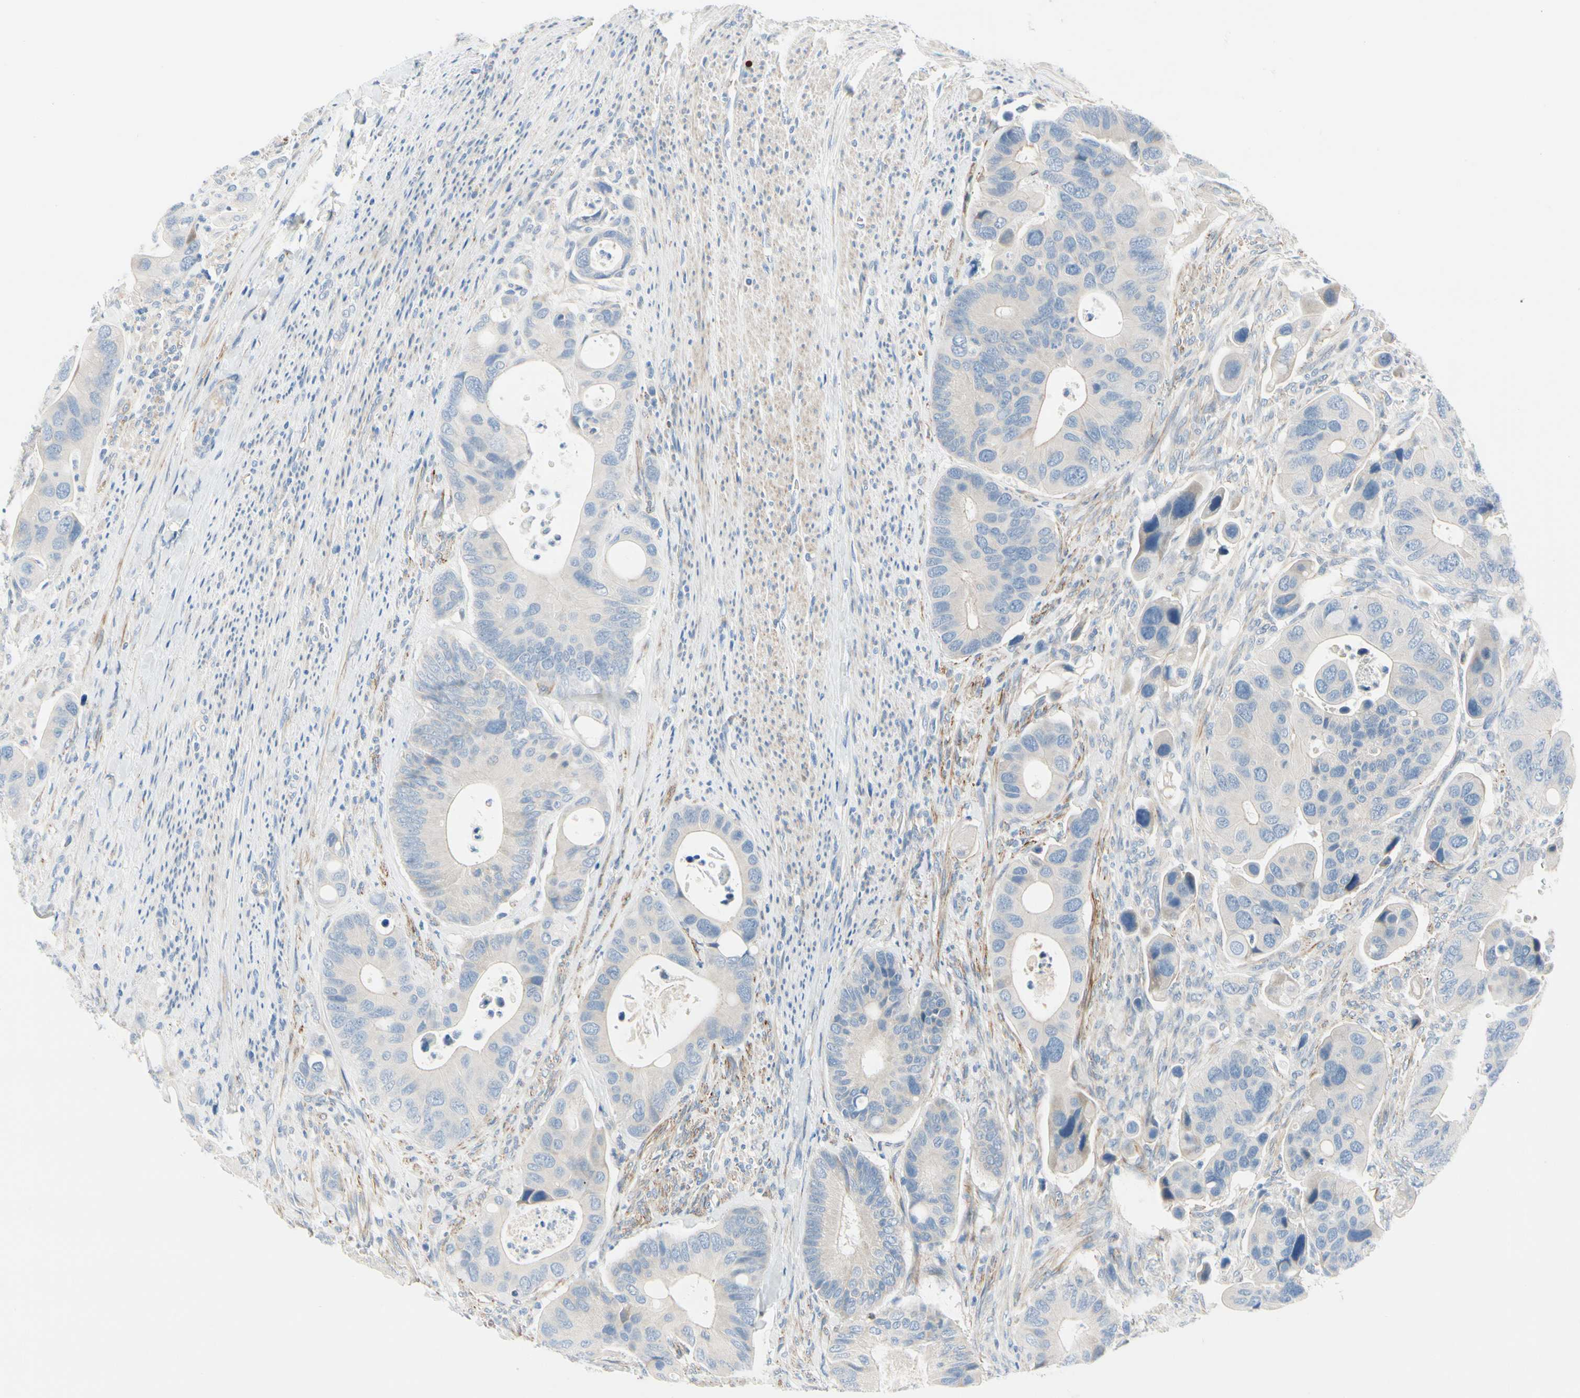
{"staining": {"intensity": "negative", "quantity": "none", "location": "none"}, "tissue": "colorectal cancer", "cell_type": "Tumor cells", "image_type": "cancer", "snomed": [{"axis": "morphology", "description": "Adenocarcinoma, NOS"}, {"axis": "topography", "description": "Rectum"}], "caption": "Immunohistochemical staining of colorectal cancer (adenocarcinoma) displays no significant staining in tumor cells.", "gene": "FCER2", "patient": {"sex": "female", "age": 57}}